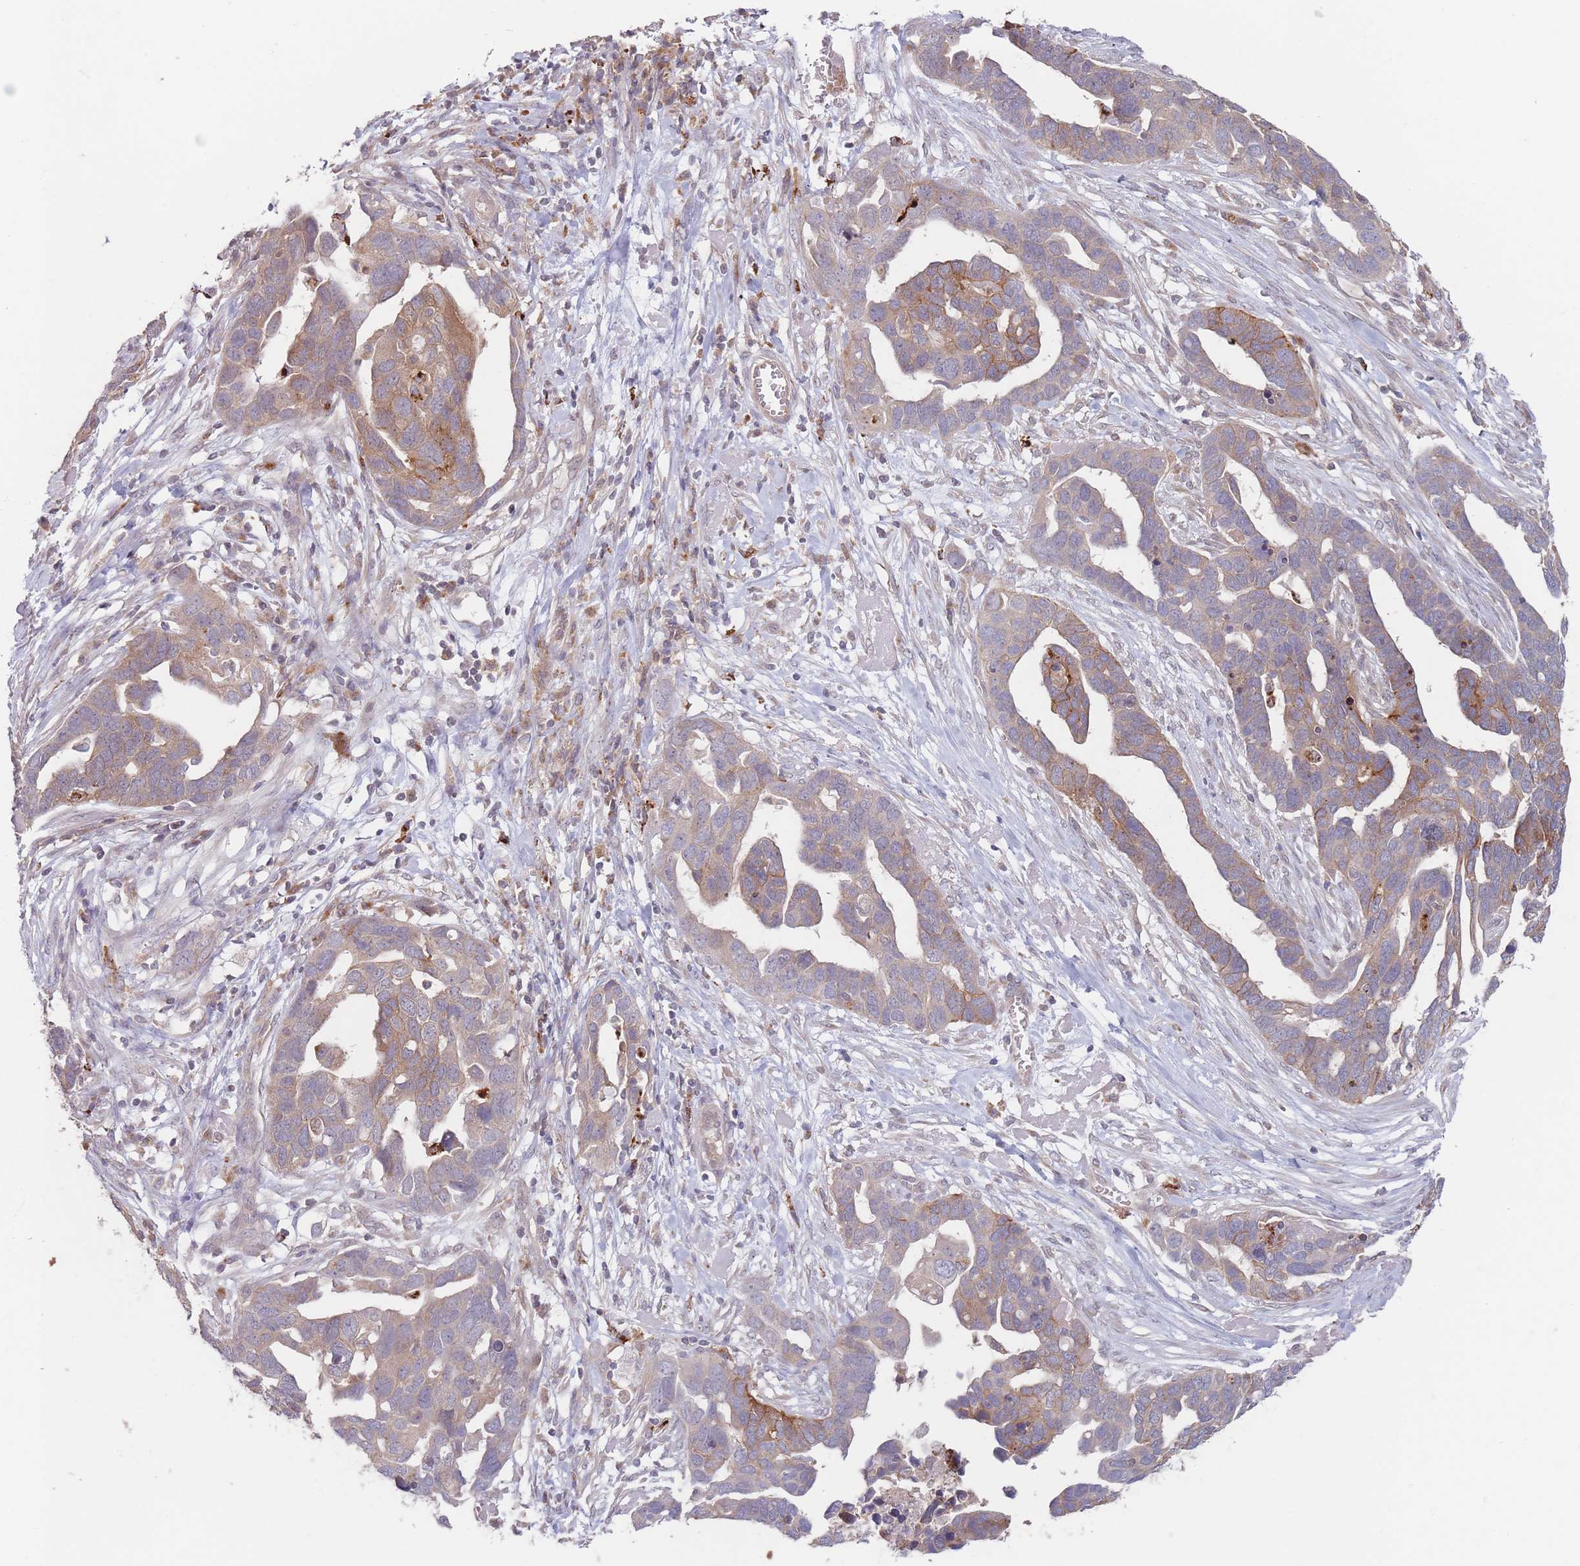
{"staining": {"intensity": "moderate", "quantity": "<25%", "location": "cytoplasmic/membranous"}, "tissue": "ovarian cancer", "cell_type": "Tumor cells", "image_type": "cancer", "snomed": [{"axis": "morphology", "description": "Cystadenocarcinoma, serous, NOS"}, {"axis": "topography", "description": "Ovary"}], "caption": "Tumor cells demonstrate moderate cytoplasmic/membranous expression in about <25% of cells in ovarian serous cystadenocarcinoma.", "gene": "PPM1A", "patient": {"sex": "female", "age": 54}}